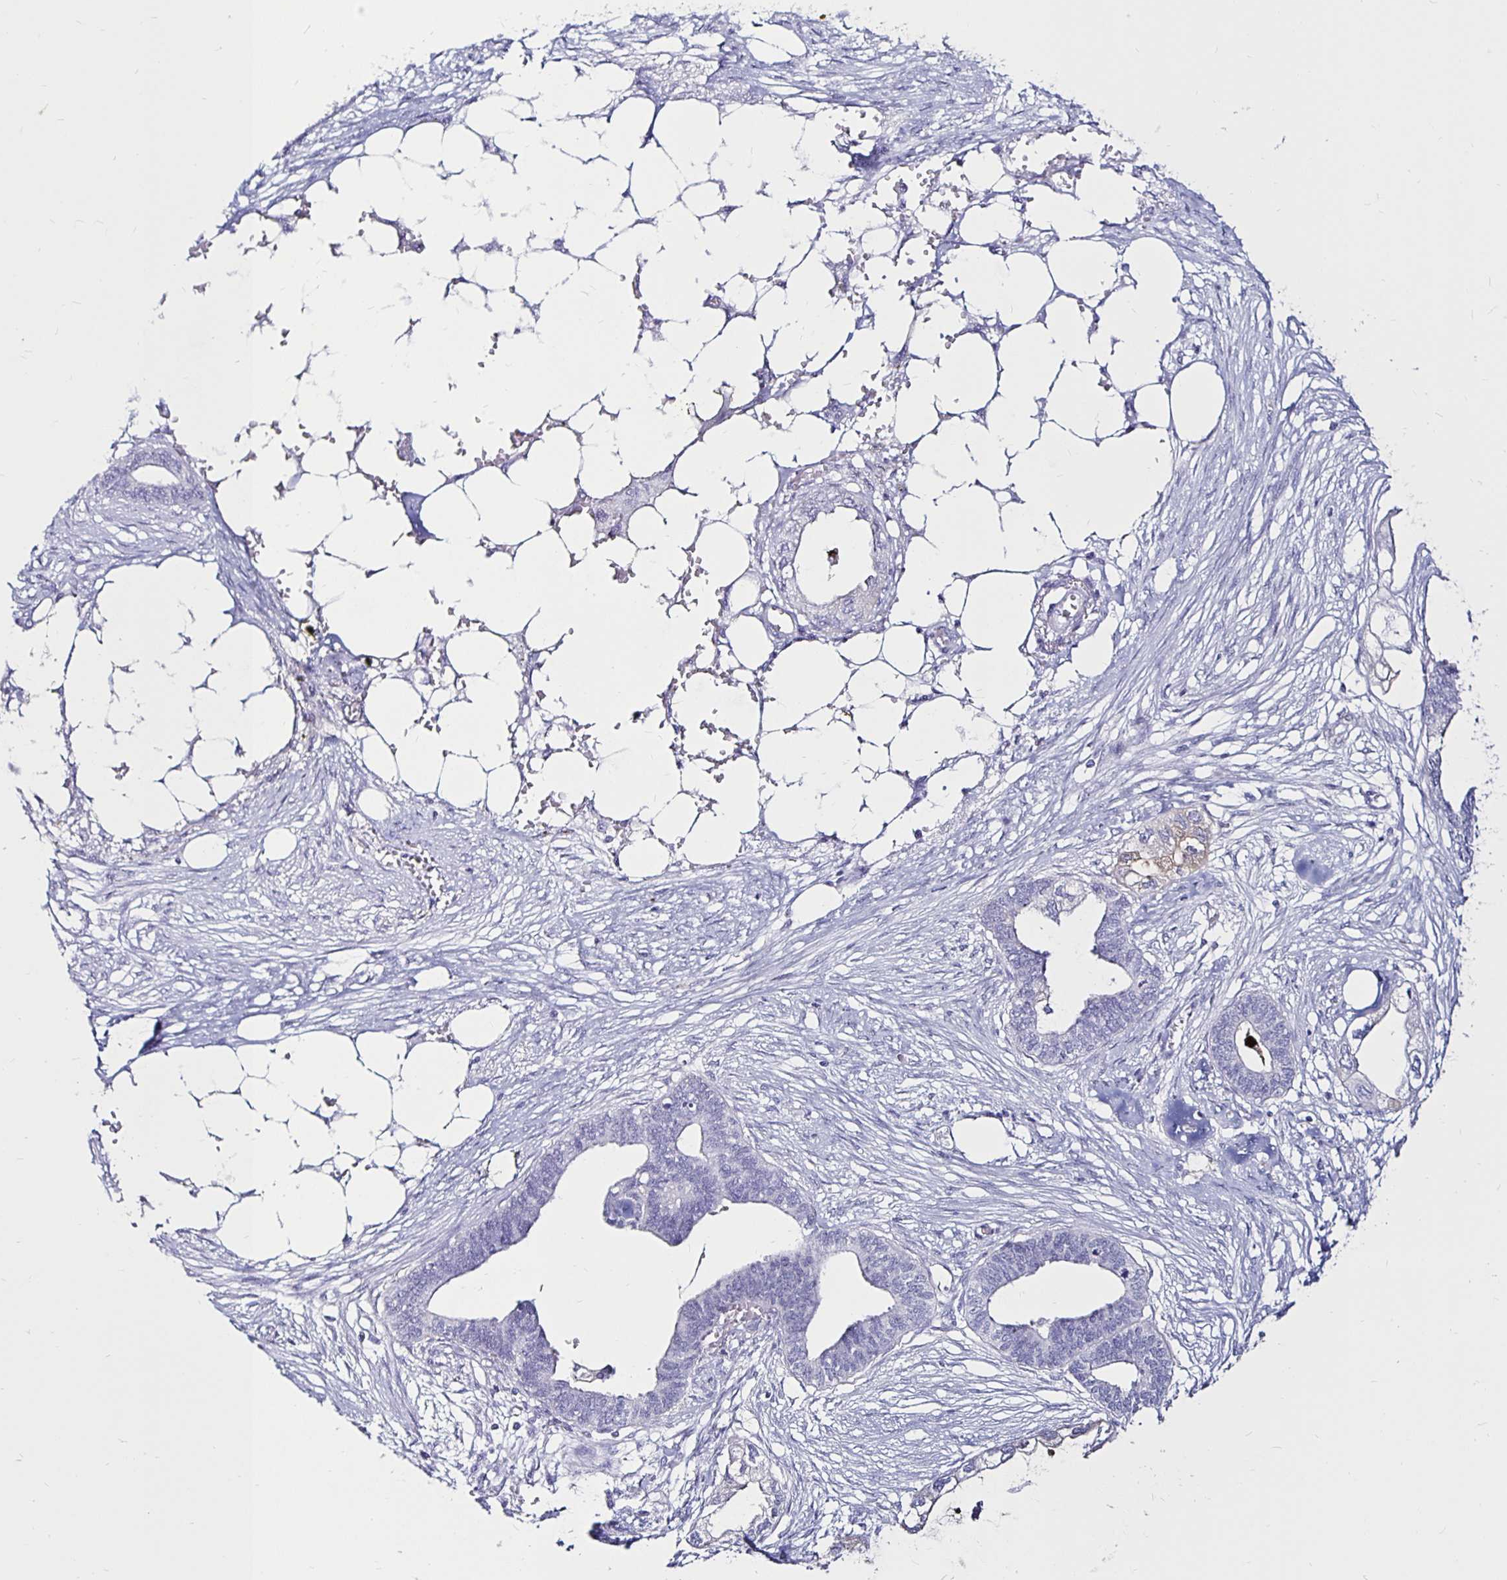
{"staining": {"intensity": "negative", "quantity": "none", "location": "none"}, "tissue": "endometrial cancer", "cell_type": "Tumor cells", "image_type": "cancer", "snomed": [{"axis": "morphology", "description": "Adenocarcinoma, NOS"}, {"axis": "morphology", "description": "Adenocarcinoma, metastatic, NOS"}, {"axis": "topography", "description": "Adipose tissue"}, {"axis": "topography", "description": "Endometrium"}], "caption": "High power microscopy photomicrograph of an immunohistochemistry micrograph of endometrial cancer, revealing no significant staining in tumor cells.", "gene": "TIMP1", "patient": {"sex": "female", "age": 67}}